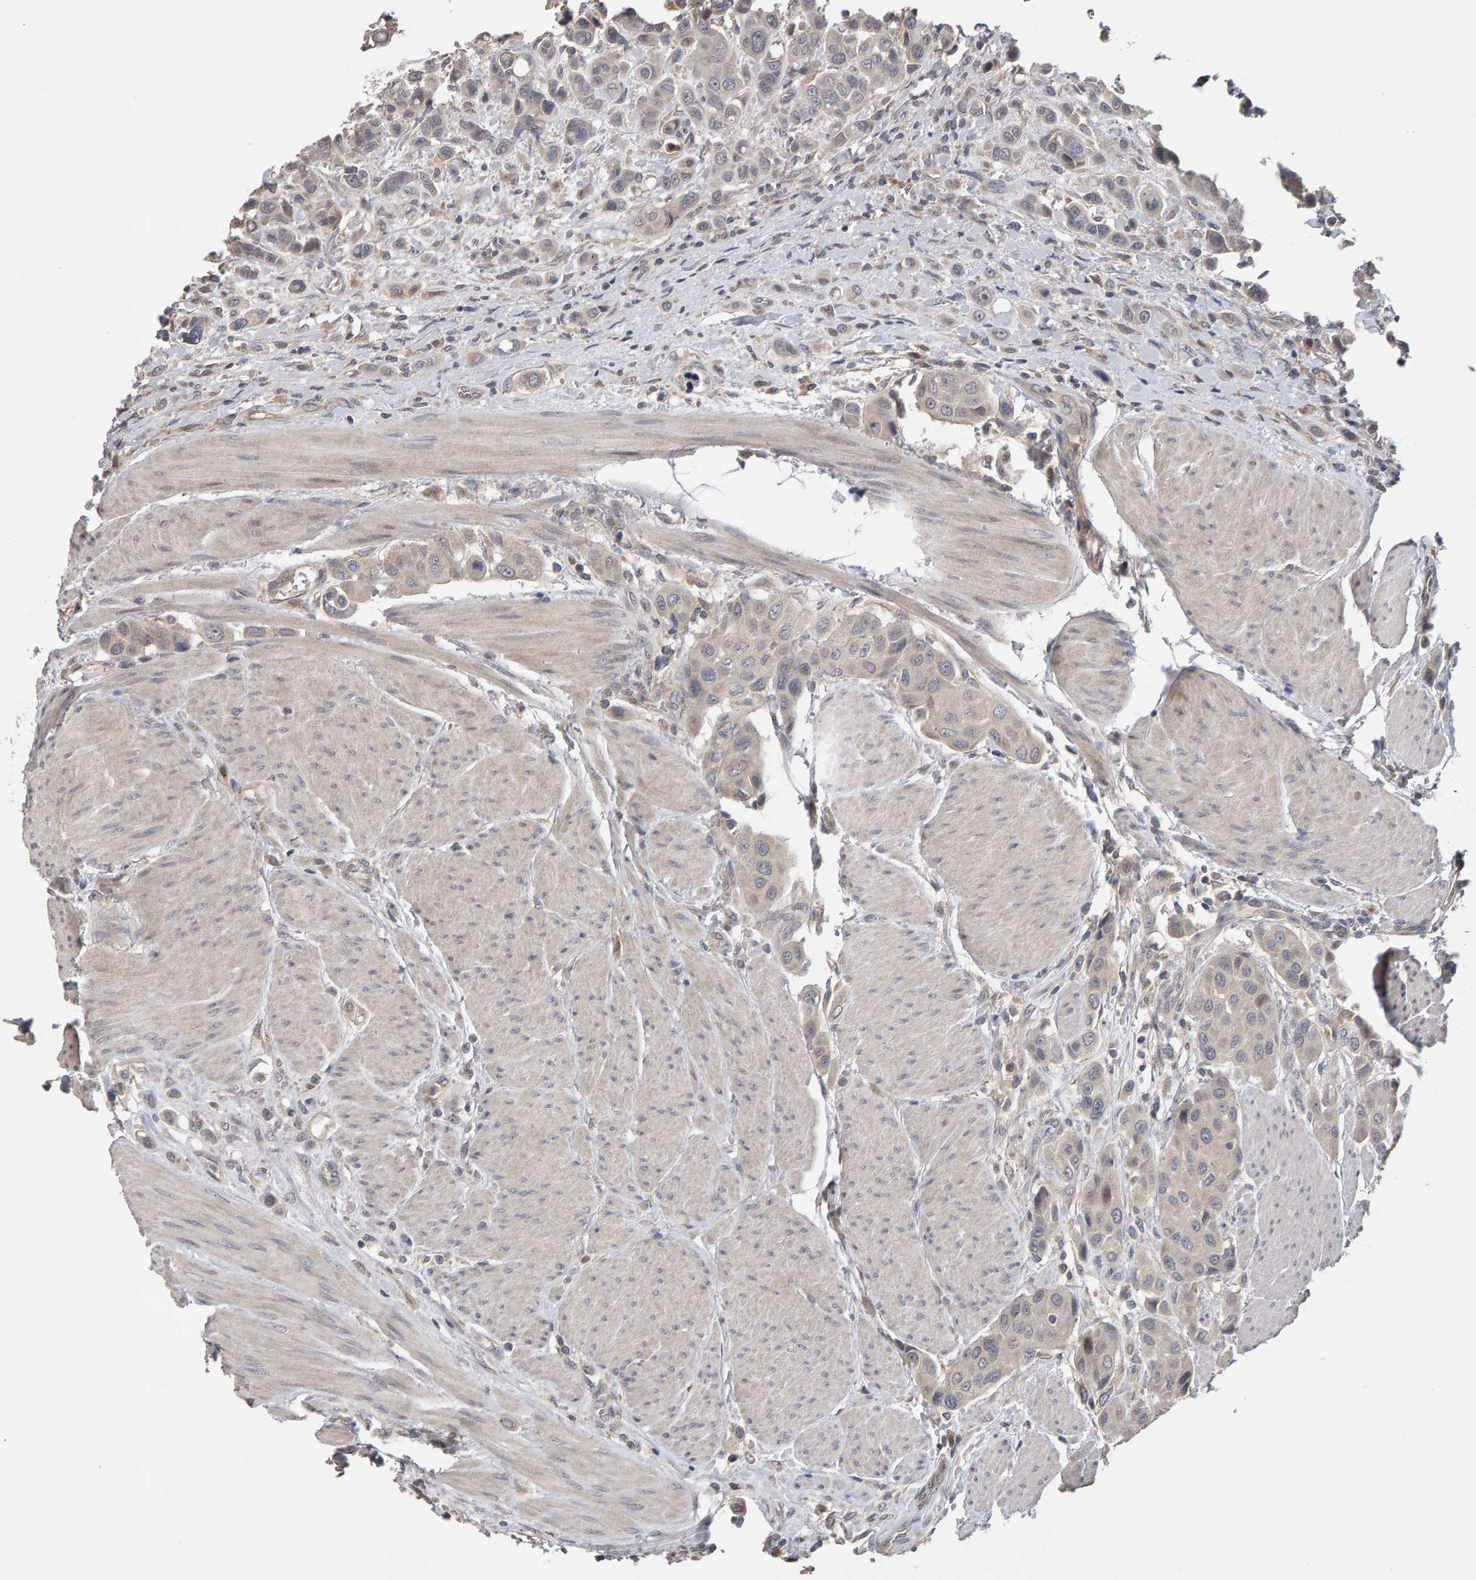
{"staining": {"intensity": "weak", "quantity": "25%-75%", "location": "cytoplasmic/membranous"}, "tissue": "urothelial cancer", "cell_type": "Tumor cells", "image_type": "cancer", "snomed": [{"axis": "morphology", "description": "Urothelial carcinoma, High grade"}, {"axis": "topography", "description": "Urinary bladder"}], "caption": "Tumor cells exhibit weak cytoplasmic/membranous staining in about 25%-75% of cells in urothelial cancer. (DAB (3,3'-diaminobenzidine) IHC, brown staining for protein, blue staining for nuclei).", "gene": "COASY", "patient": {"sex": "male", "age": 50}}